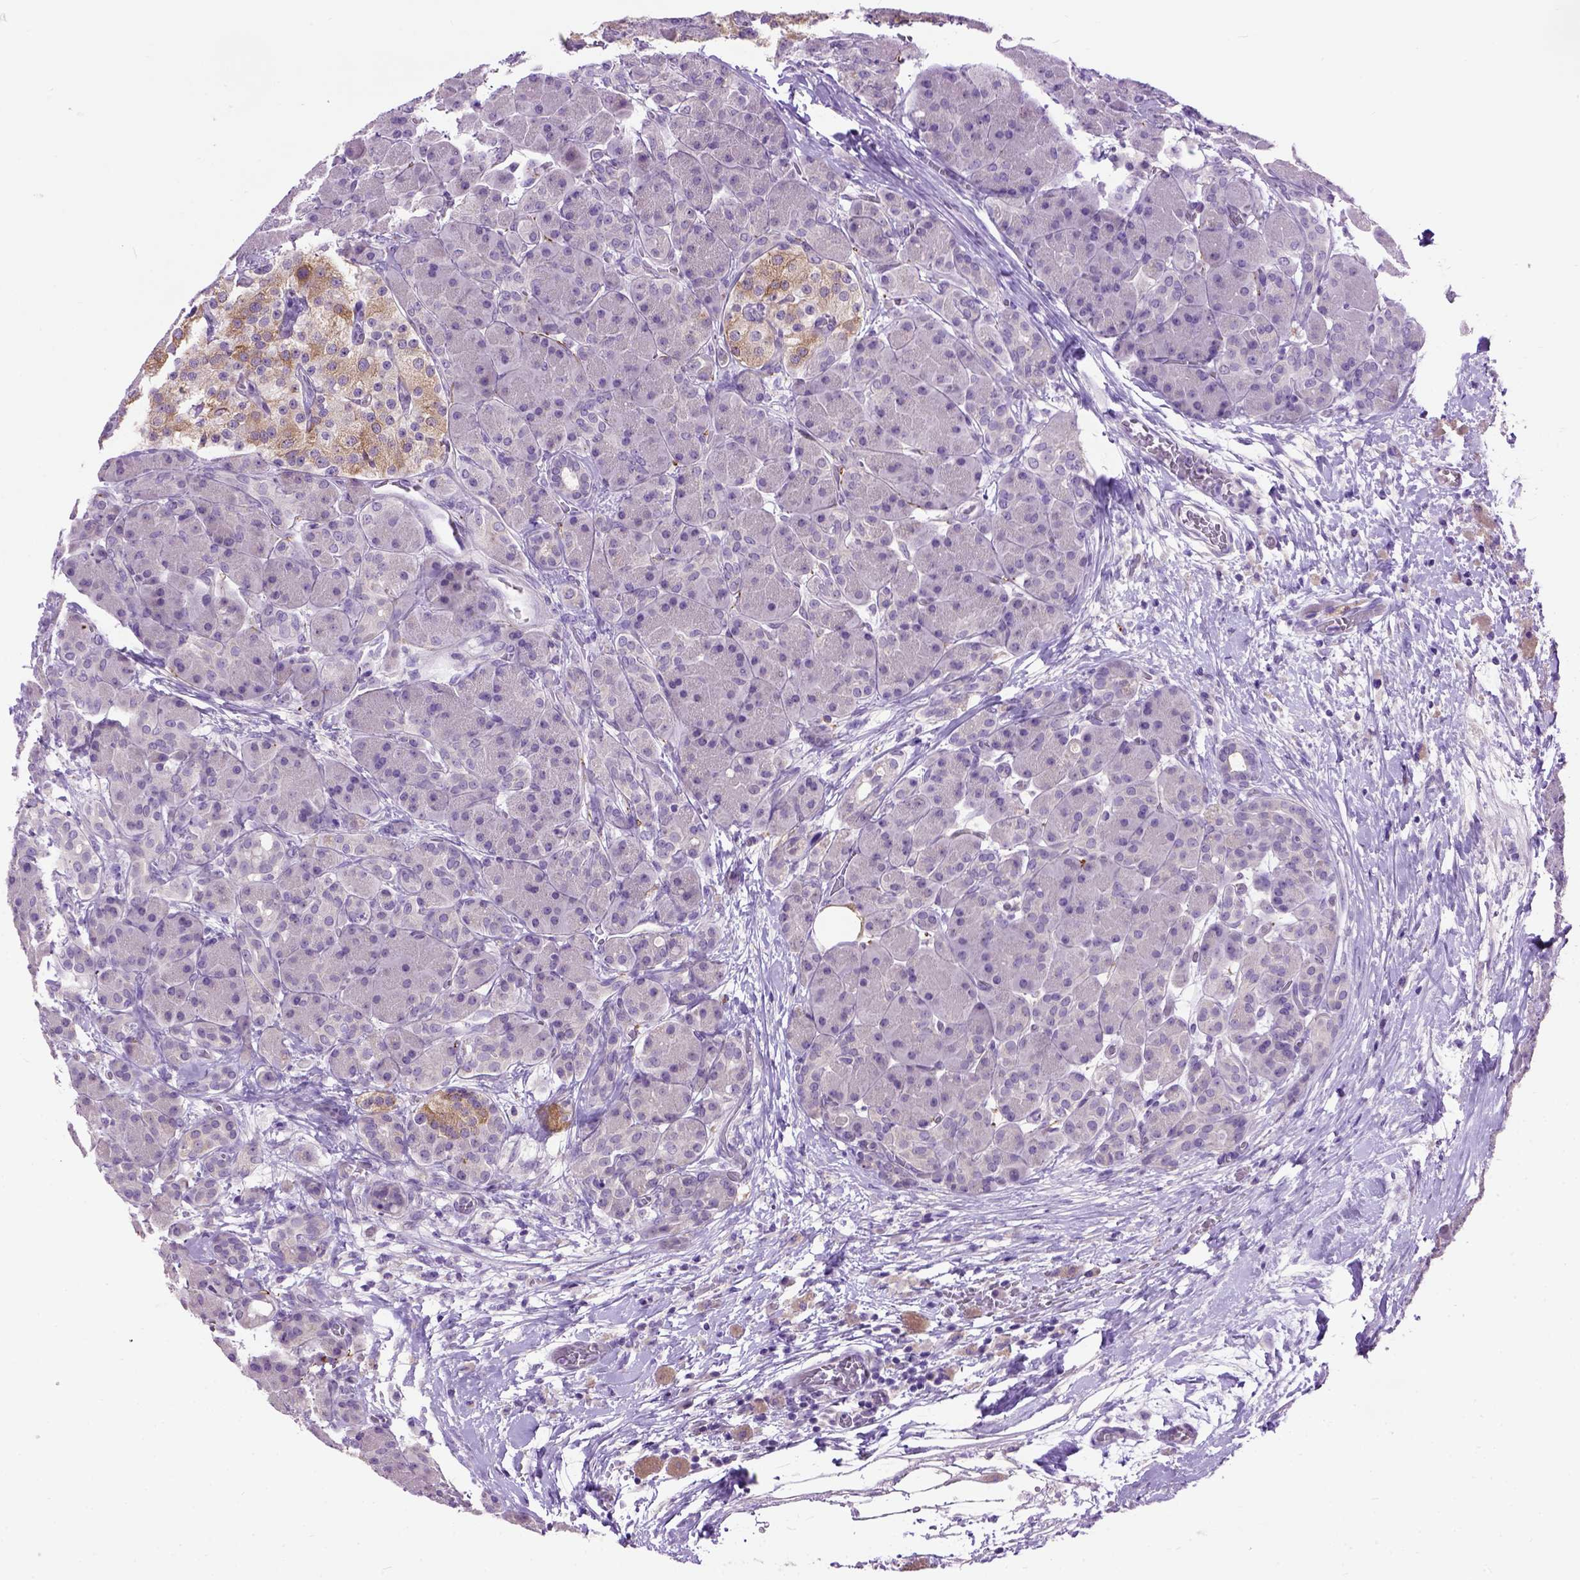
{"staining": {"intensity": "weak", "quantity": "<25%", "location": "cytoplasmic/membranous"}, "tissue": "pancreas", "cell_type": "Exocrine glandular cells", "image_type": "normal", "snomed": [{"axis": "morphology", "description": "Normal tissue, NOS"}, {"axis": "topography", "description": "Pancreas"}], "caption": "Immunohistochemistry histopathology image of normal pancreas: pancreas stained with DAB (3,3'-diaminobenzidine) shows no significant protein staining in exocrine glandular cells. (Stains: DAB immunohistochemistry (IHC) with hematoxylin counter stain, Microscopy: brightfield microscopy at high magnification).", "gene": "MAPT", "patient": {"sex": "male", "age": 55}}